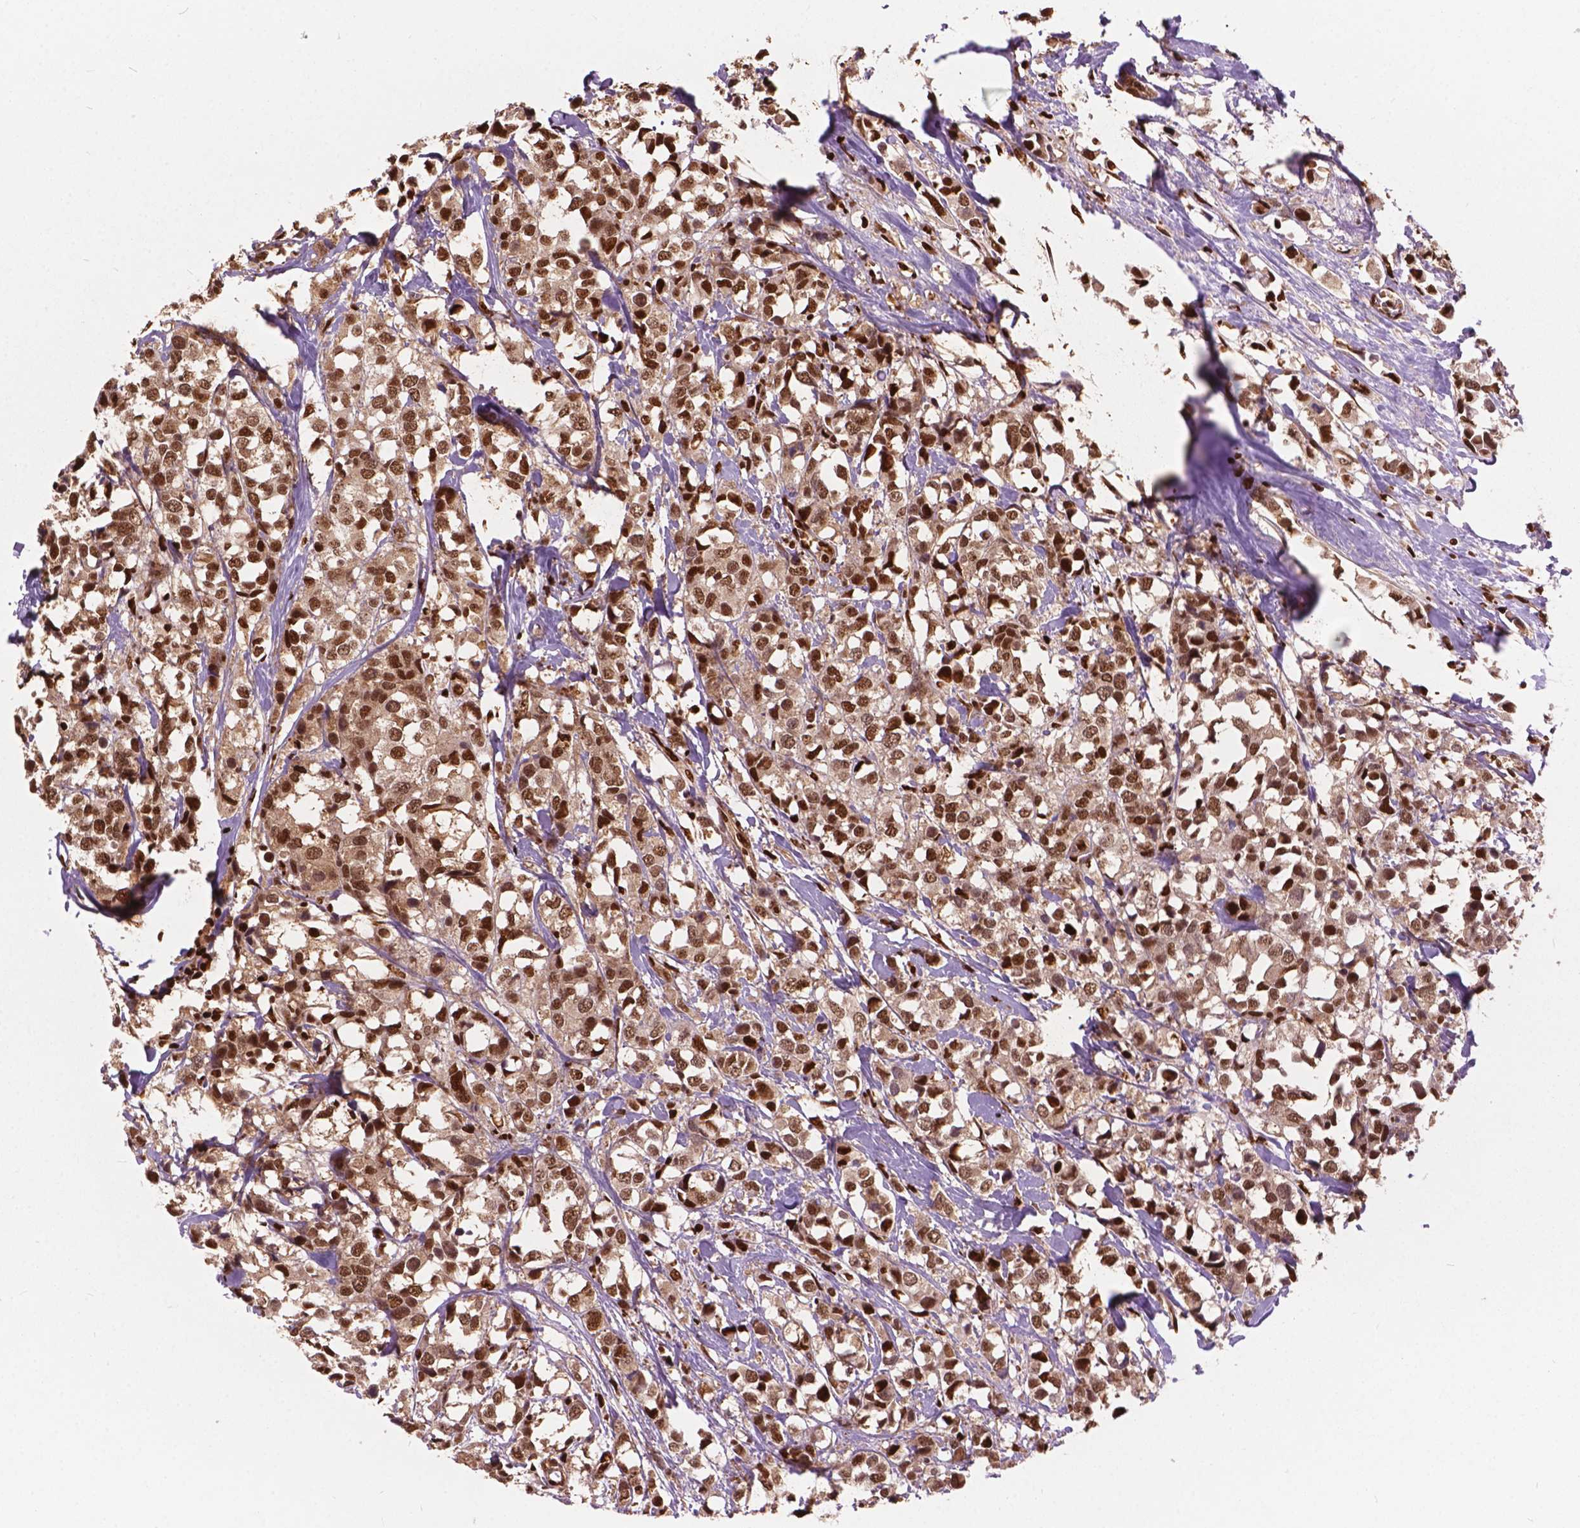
{"staining": {"intensity": "moderate", "quantity": ">75%", "location": "cytoplasmic/membranous,nuclear"}, "tissue": "breast cancer", "cell_type": "Tumor cells", "image_type": "cancer", "snomed": [{"axis": "morphology", "description": "Lobular carcinoma"}, {"axis": "topography", "description": "Breast"}], "caption": "Protein staining reveals moderate cytoplasmic/membranous and nuclear expression in approximately >75% of tumor cells in lobular carcinoma (breast). Using DAB (brown) and hematoxylin (blue) stains, captured at high magnification using brightfield microscopy.", "gene": "ANP32B", "patient": {"sex": "female", "age": 59}}